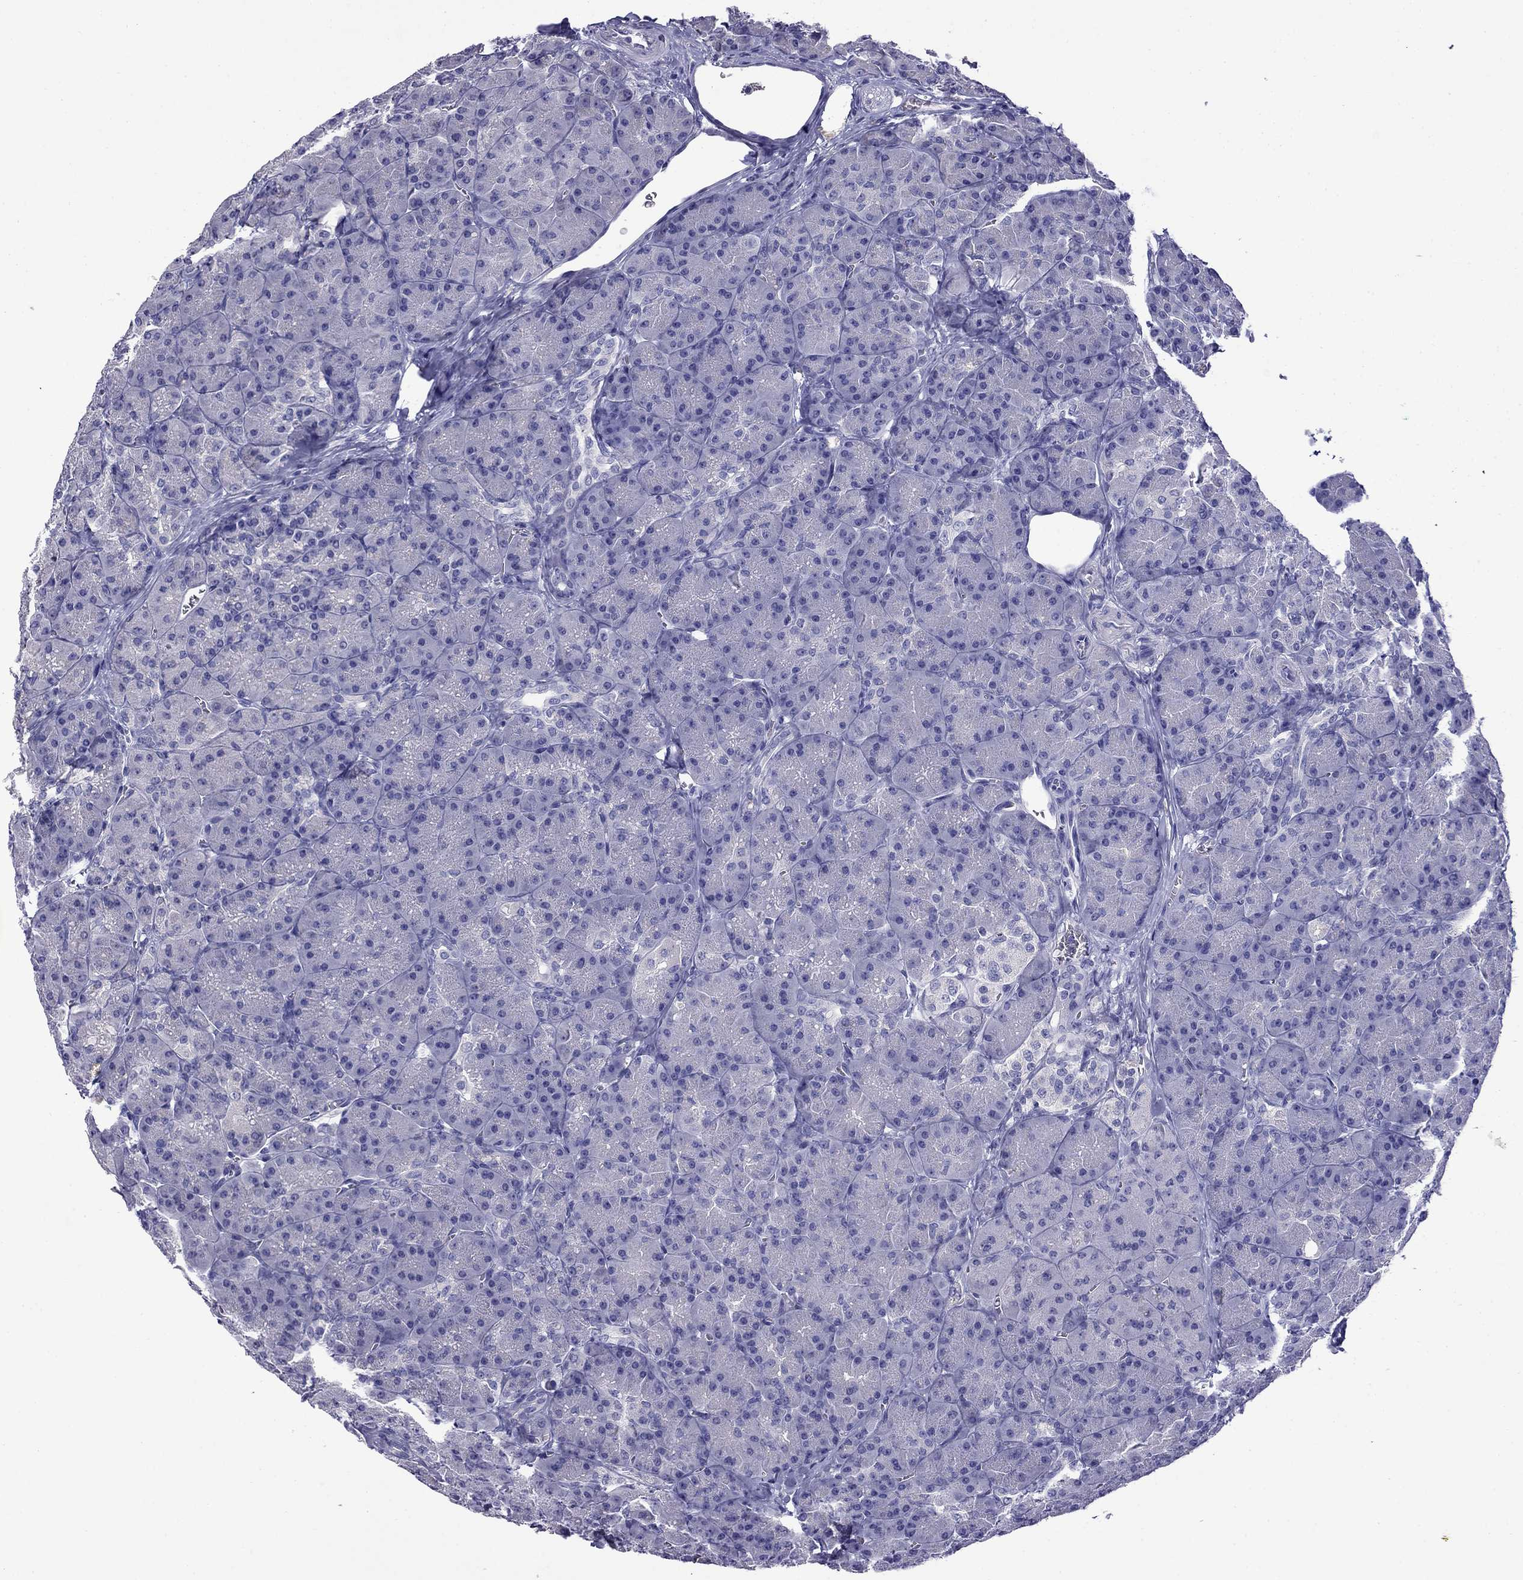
{"staining": {"intensity": "negative", "quantity": "none", "location": "none"}, "tissue": "pancreas", "cell_type": "Exocrine glandular cells", "image_type": "normal", "snomed": [{"axis": "morphology", "description": "Normal tissue, NOS"}, {"axis": "topography", "description": "Pancreas"}], "caption": "Immunohistochemistry photomicrograph of benign human pancreas stained for a protein (brown), which exhibits no expression in exocrine glandular cells. (Immunohistochemistry (ihc), brightfield microscopy, high magnification).", "gene": "MYO15A", "patient": {"sex": "male", "age": 57}}